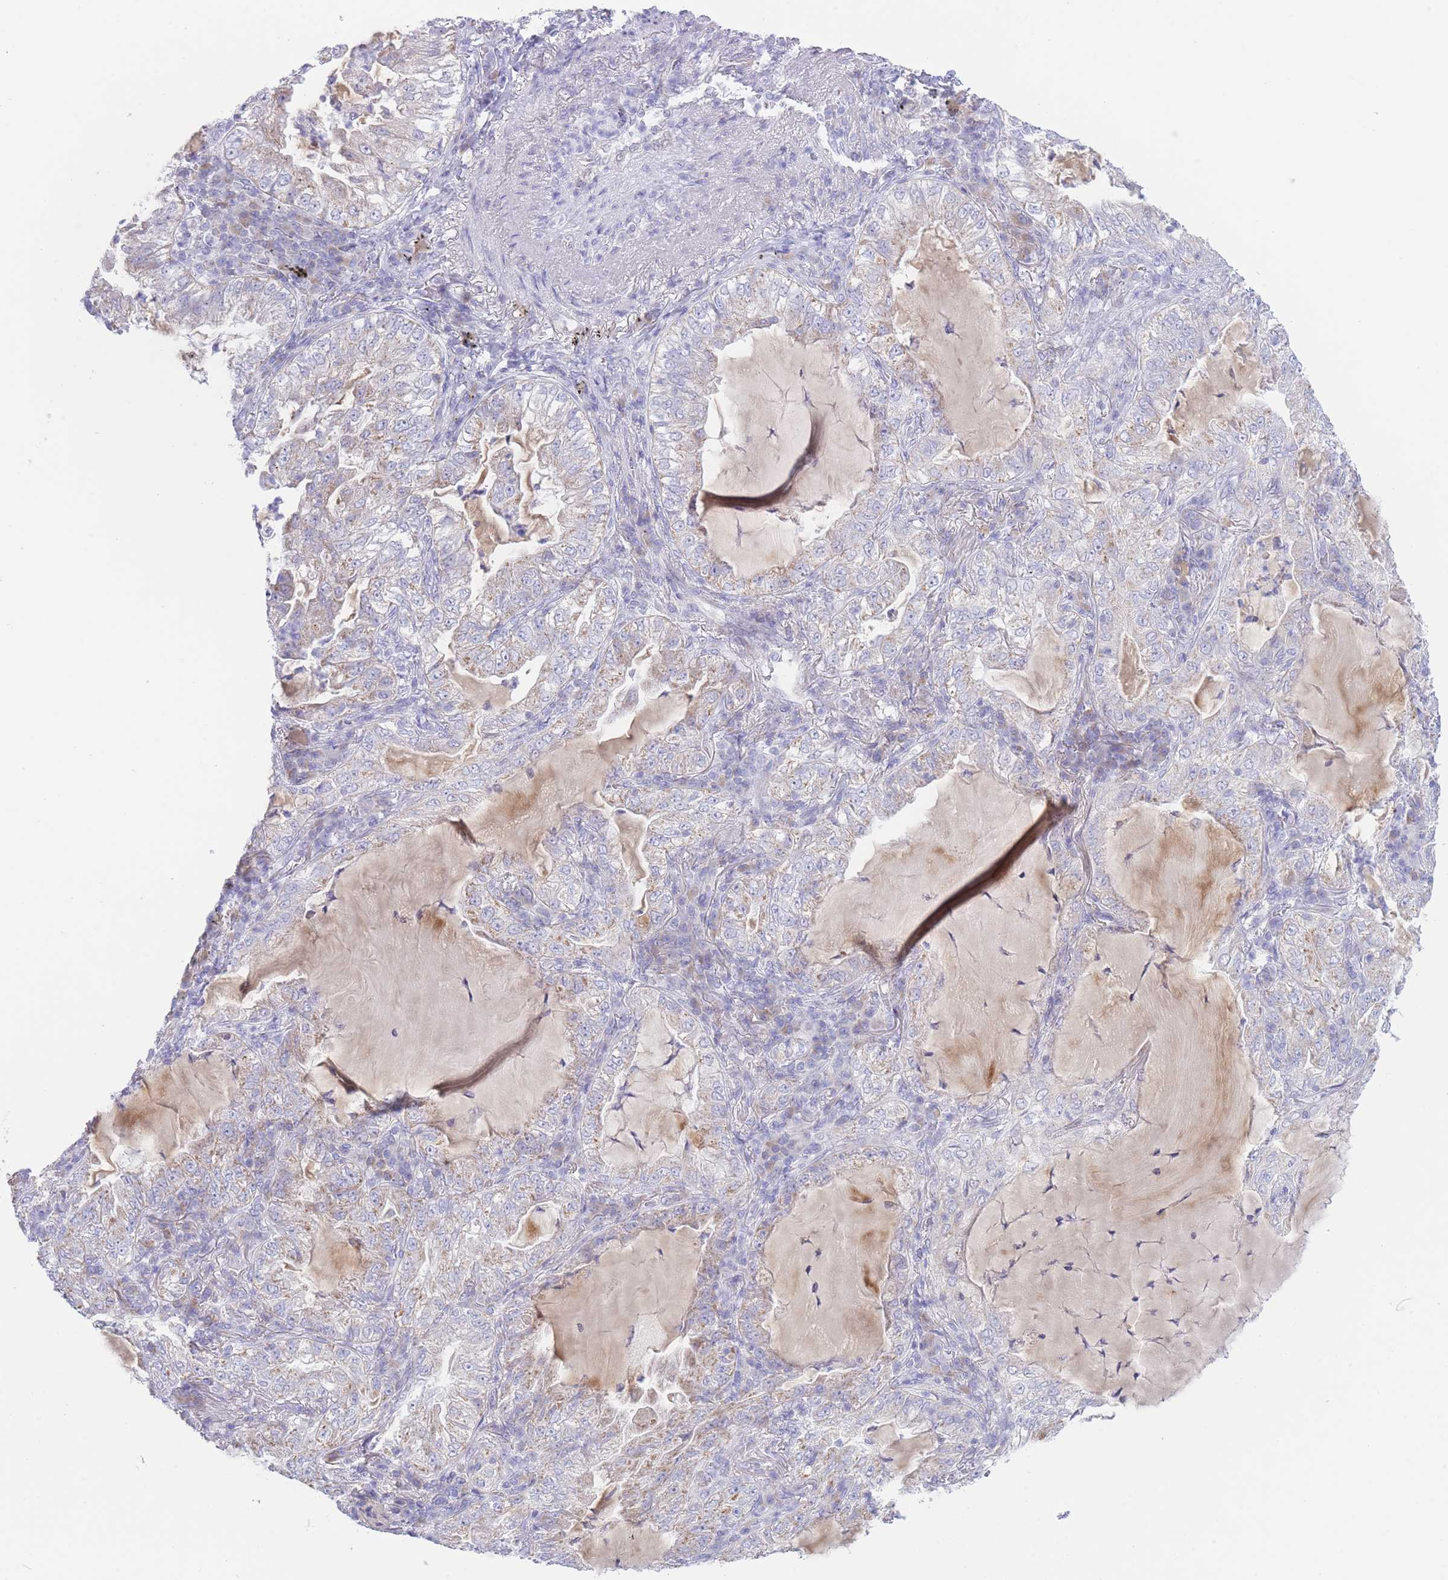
{"staining": {"intensity": "weak", "quantity": "<25%", "location": "cytoplasmic/membranous"}, "tissue": "lung cancer", "cell_type": "Tumor cells", "image_type": "cancer", "snomed": [{"axis": "morphology", "description": "Adenocarcinoma, NOS"}, {"axis": "topography", "description": "Lung"}], "caption": "High magnification brightfield microscopy of adenocarcinoma (lung) stained with DAB (3,3'-diaminobenzidine) (brown) and counterstained with hematoxylin (blue): tumor cells show no significant expression.", "gene": "NANP", "patient": {"sex": "female", "age": 73}}